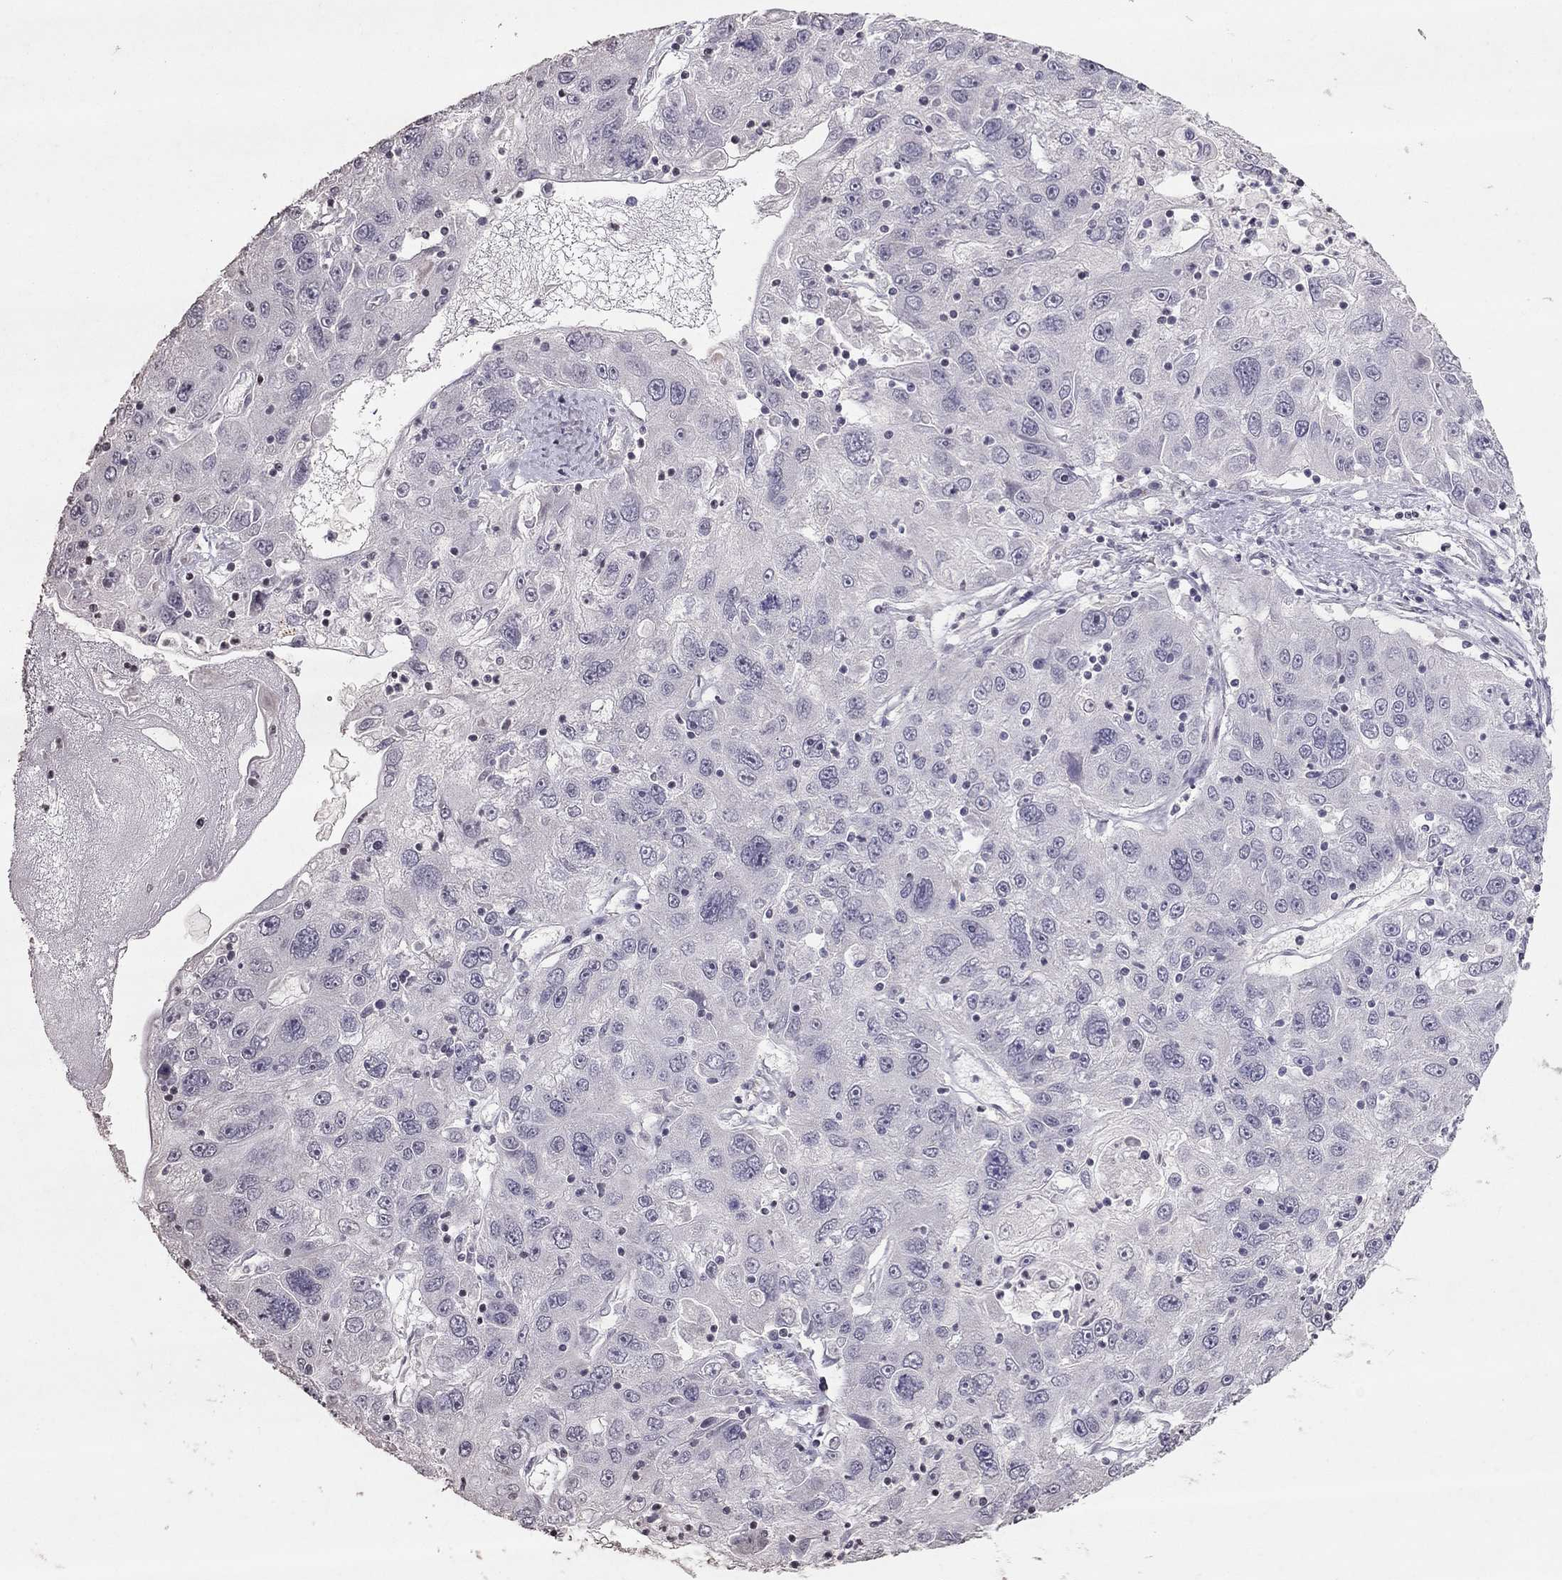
{"staining": {"intensity": "negative", "quantity": "none", "location": "none"}, "tissue": "stomach cancer", "cell_type": "Tumor cells", "image_type": "cancer", "snomed": [{"axis": "morphology", "description": "Adenocarcinoma, NOS"}, {"axis": "topography", "description": "Stomach"}], "caption": "The micrograph displays no staining of tumor cells in stomach cancer (adenocarcinoma).", "gene": "TSHB", "patient": {"sex": "male", "age": 56}}